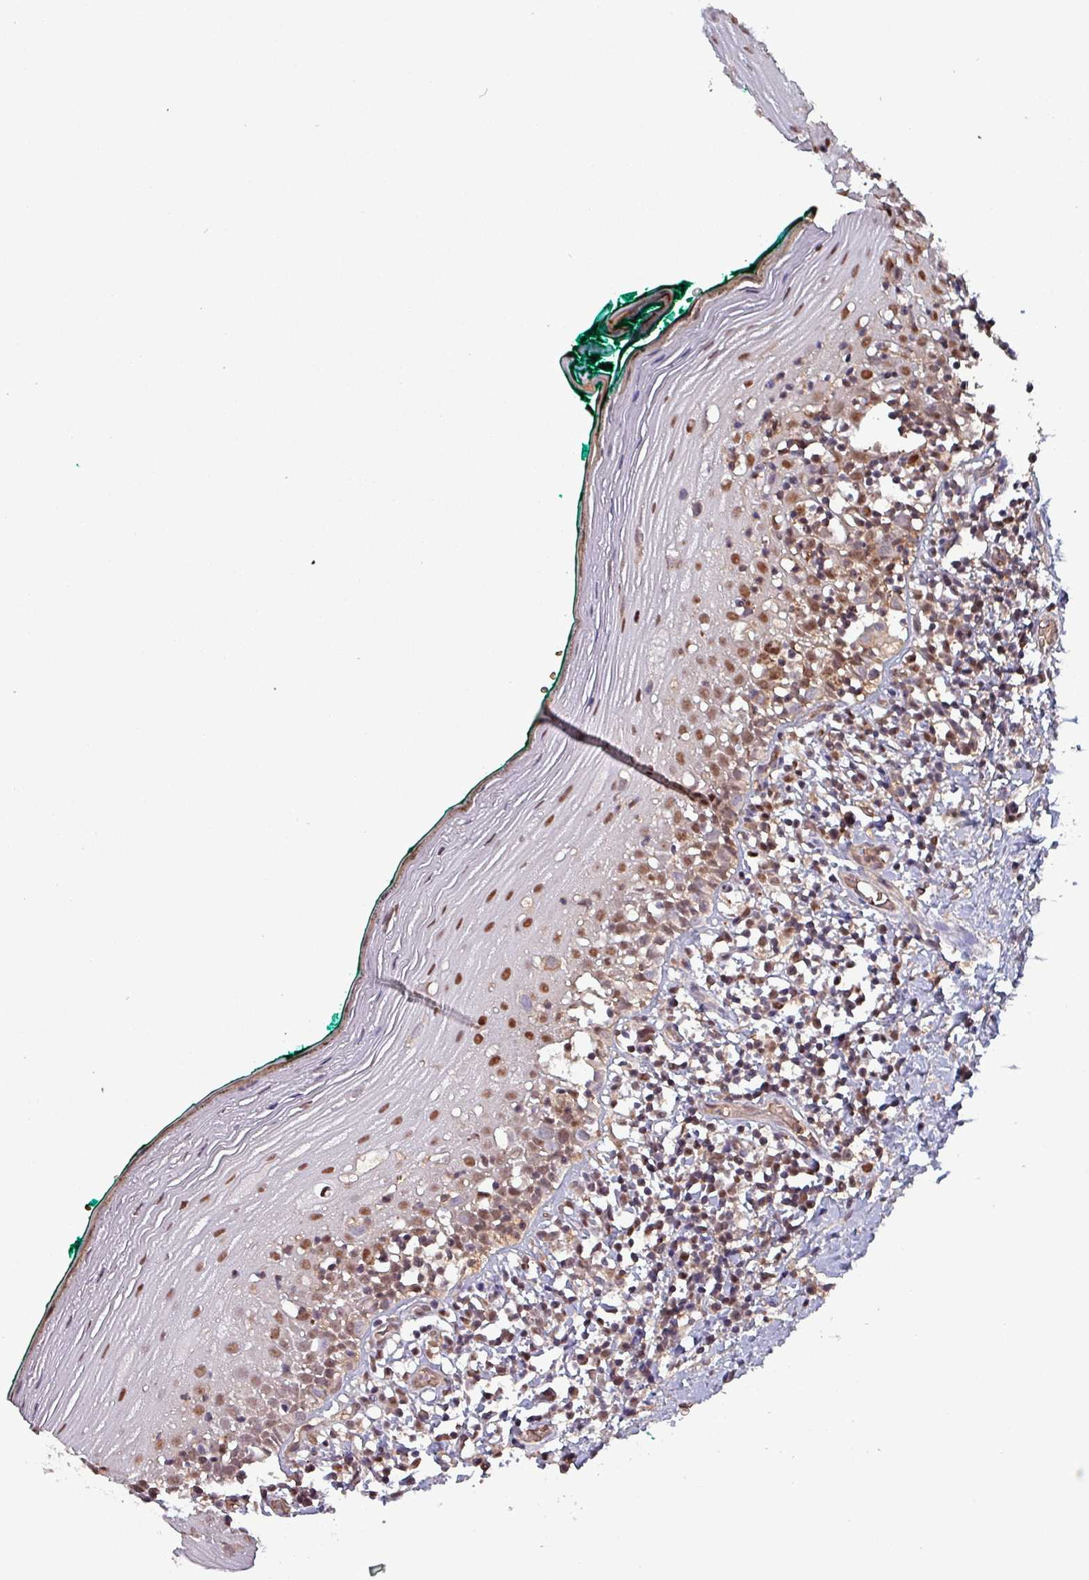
{"staining": {"intensity": "moderate", "quantity": "25%-75%", "location": "cytoplasmic/membranous,nuclear"}, "tissue": "oral mucosa", "cell_type": "Squamous epithelial cells", "image_type": "normal", "snomed": [{"axis": "morphology", "description": "Normal tissue, NOS"}, {"axis": "topography", "description": "Oral tissue"}], "caption": "The image demonstrates a brown stain indicating the presence of a protein in the cytoplasmic/membranous,nuclear of squamous epithelial cells in oral mucosa. (DAB IHC with brightfield microscopy, high magnification).", "gene": "PSMB8", "patient": {"sex": "female", "age": 83}}